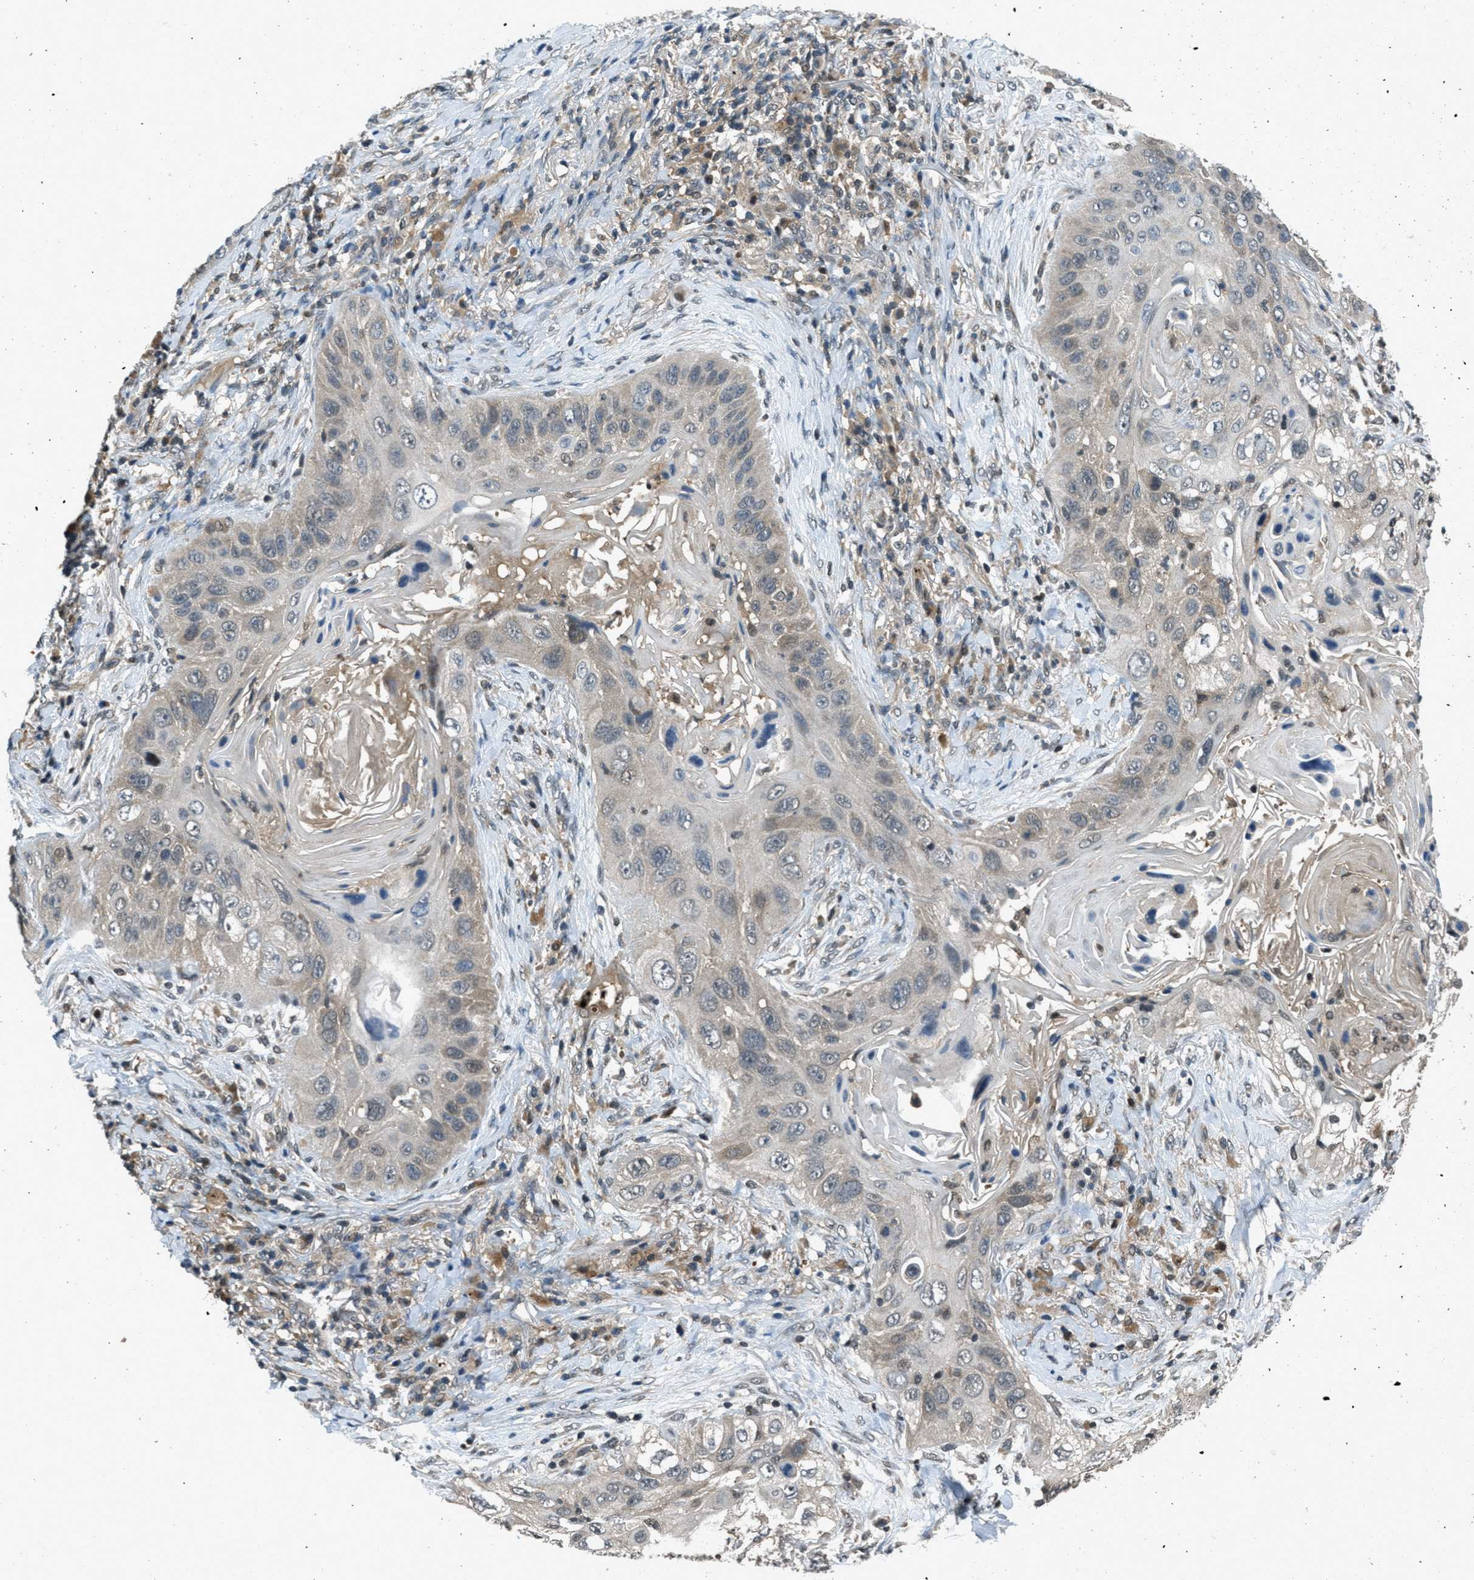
{"staining": {"intensity": "weak", "quantity": "<25%", "location": "cytoplasmic/membranous"}, "tissue": "lung cancer", "cell_type": "Tumor cells", "image_type": "cancer", "snomed": [{"axis": "morphology", "description": "Squamous cell carcinoma, NOS"}, {"axis": "topography", "description": "Lung"}], "caption": "An image of human lung squamous cell carcinoma is negative for staining in tumor cells. The staining is performed using DAB (3,3'-diaminobenzidine) brown chromogen with nuclei counter-stained in using hematoxylin.", "gene": "DUSP6", "patient": {"sex": "female", "age": 67}}